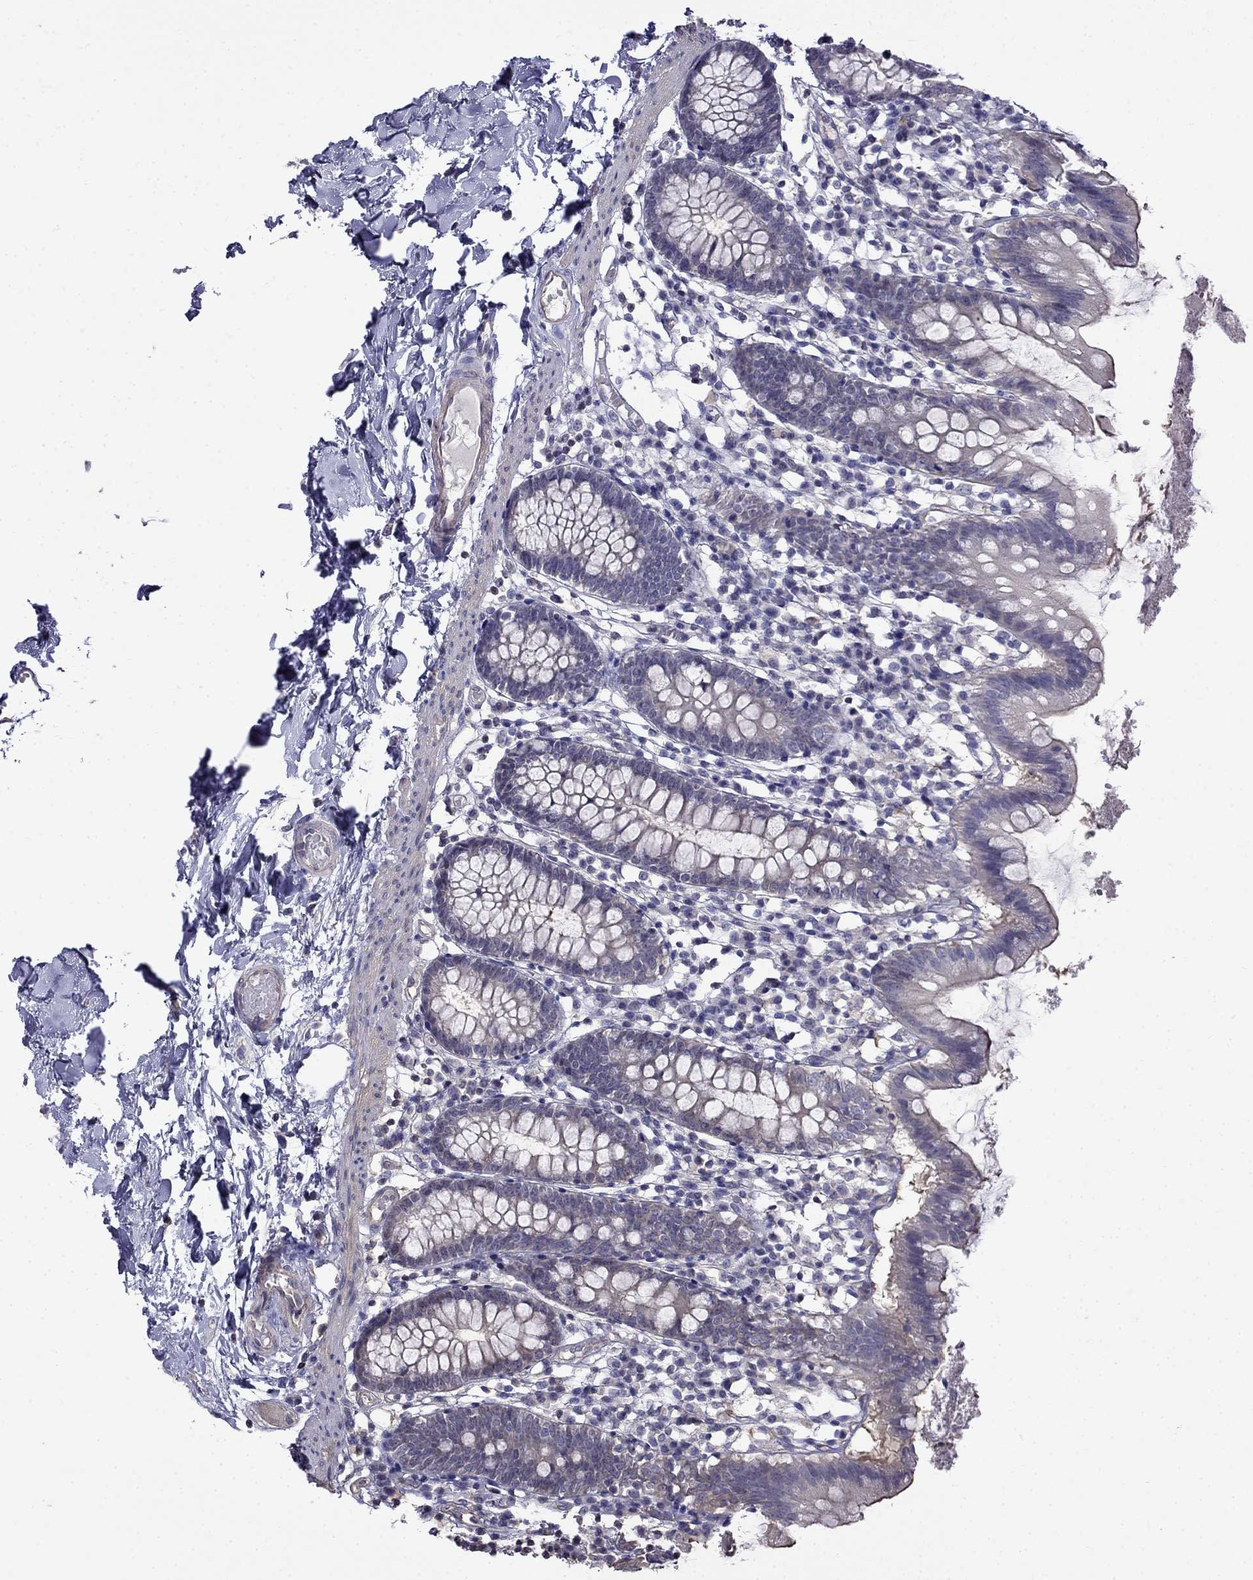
{"staining": {"intensity": "weak", "quantity": "<25%", "location": "cytoplasmic/membranous"}, "tissue": "small intestine", "cell_type": "Glandular cells", "image_type": "normal", "snomed": [{"axis": "morphology", "description": "Normal tissue, NOS"}, {"axis": "topography", "description": "Small intestine"}], "caption": "Small intestine was stained to show a protein in brown. There is no significant staining in glandular cells. The staining is performed using DAB brown chromogen with nuclei counter-stained in using hematoxylin.", "gene": "GUCA1B", "patient": {"sex": "female", "age": 90}}